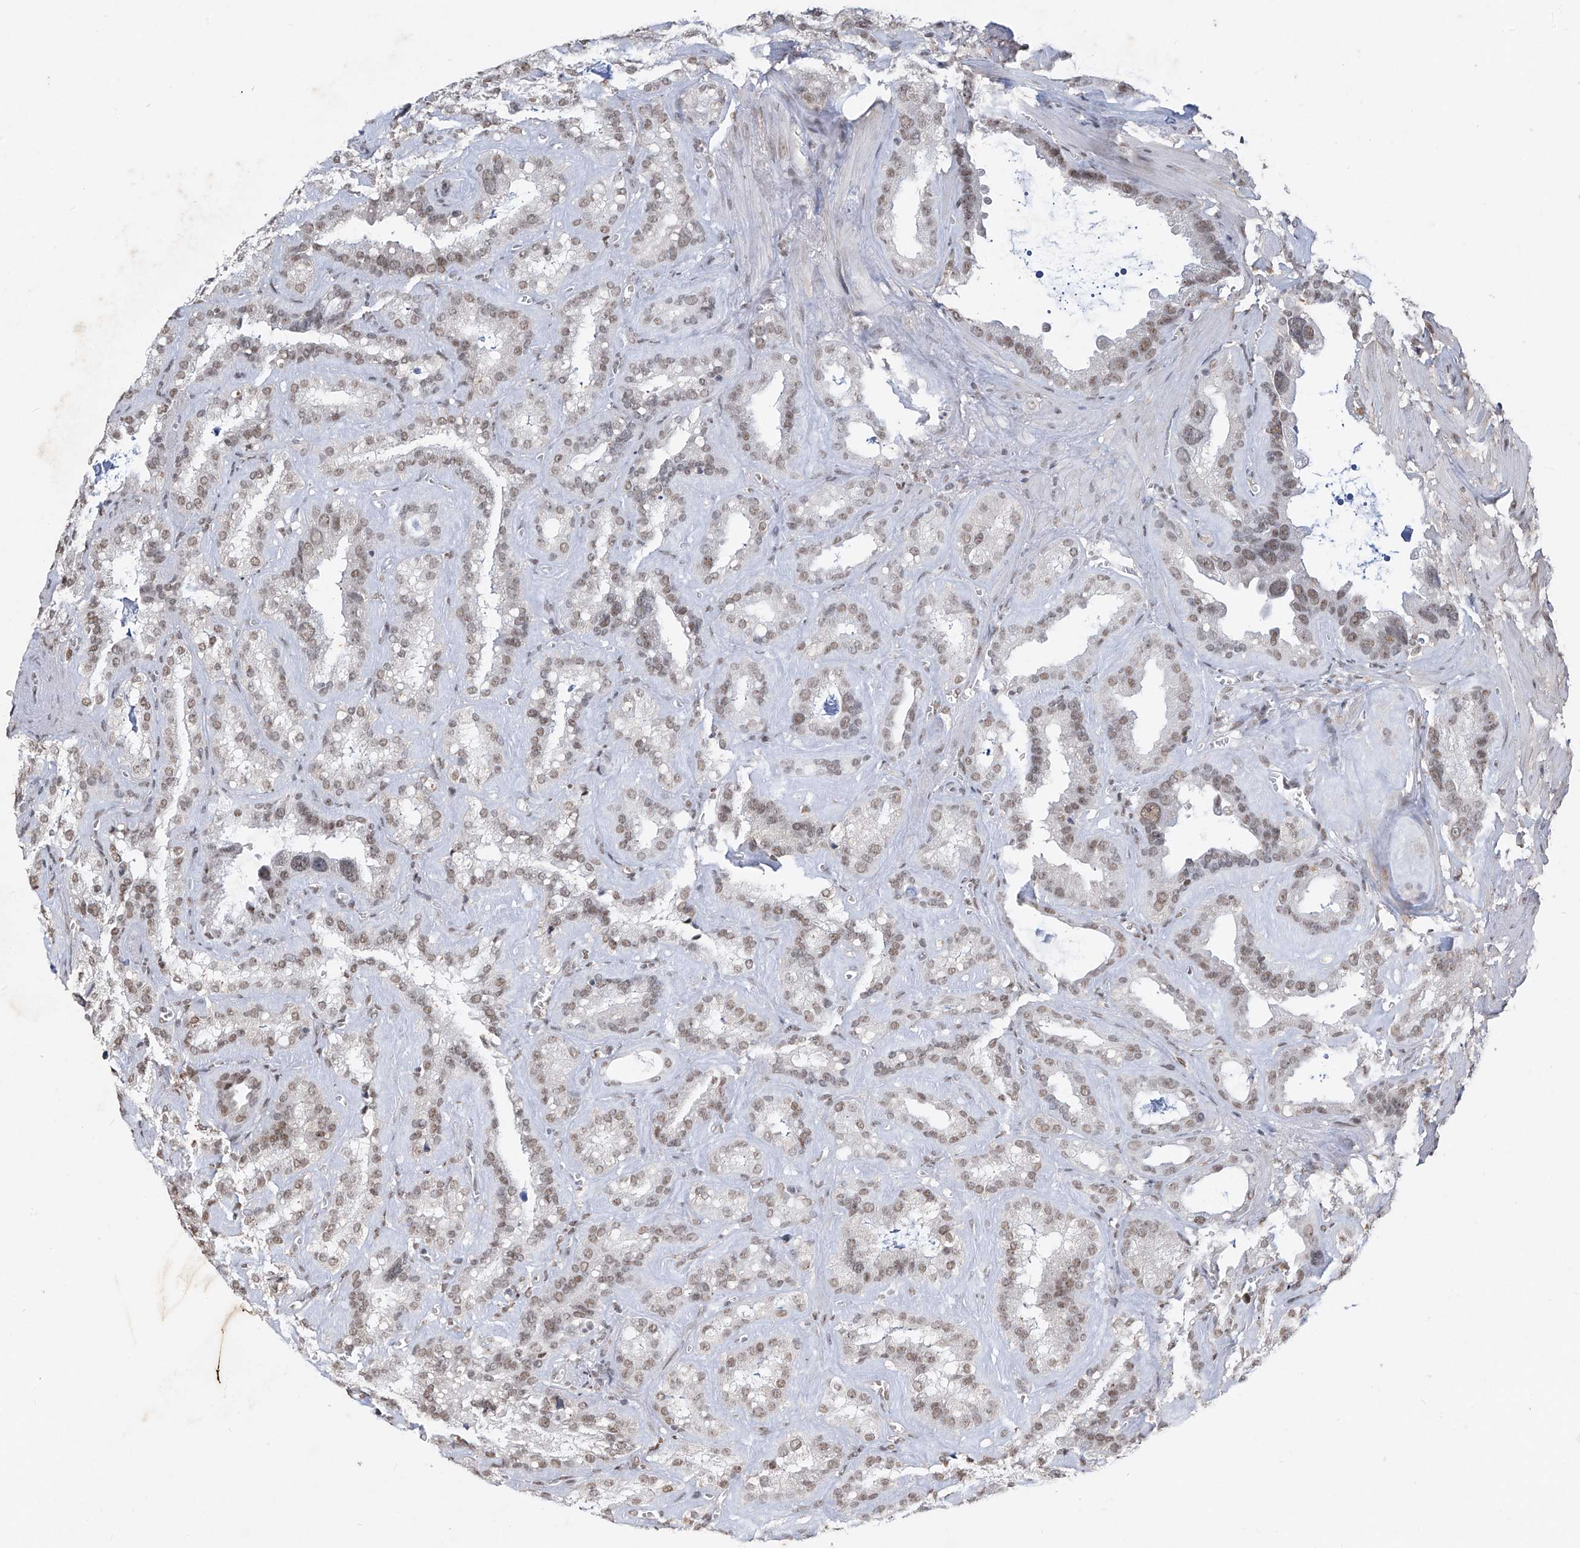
{"staining": {"intensity": "weak", "quantity": "25%-75%", "location": "nuclear"}, "tissue": "seminal vesicle", "cell_type": "Glandular cells", "image_type": "normal", "snomed": [{"axis": "morphology", "description": "Normal tissue, NOS"}, {"axis": "topography", "description": "Prostate"}, {"axis": "topography", "description": "Seminal veicle"}], "caption": "This image shows benign seminal vesicle stained with immunohistochemistry to label a protein in brown. The nuclear of glandular cells show weak positivity for the protein. Nuclei are counter-stained blue.", "gene": "TFEC", "patient": {"sex": "male", "age": 59}}